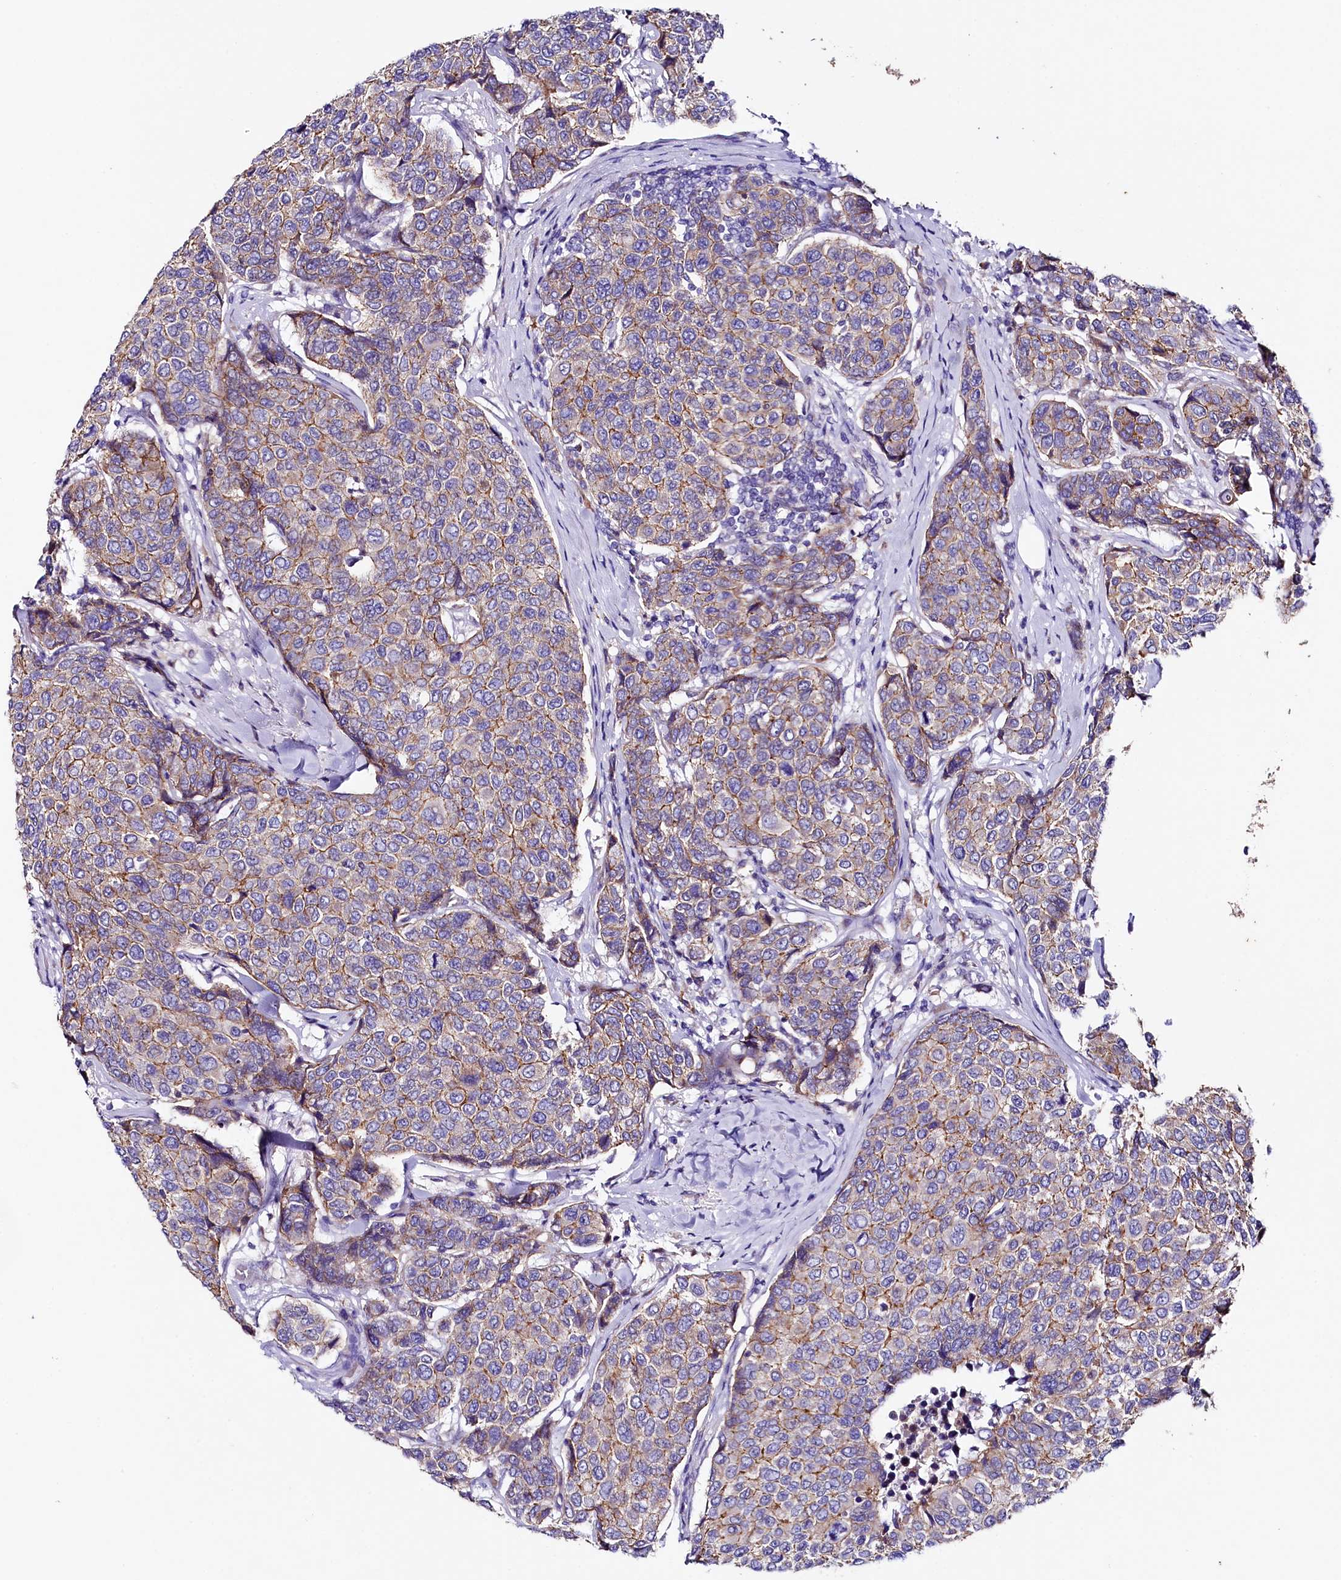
{"staining": {"intensity": "moderate", "quantity": "25%-75%", "location": "cytoplasmic/membranous"}, "tissue": "breast cancer", "cell_type": "Tumor cells", "image_type": "cancer", "snomed": [{"axis": "morphology", "description": "Duct carcinoma"}, {"axis": "topography", "description": "Breast"}], "caption": "Immunohistochemistry (IHC) photomicrograph of neoplastic tissue: human invasive ductal carcinoma (breast) stained using immunohistochemistry (IHC) exhibits medium levels of moderate protein expression localized specifically in the cytoplasmic/membranous of tumor cells, appearing as a cytoplasmic/membranous brown color.", "gene": "SACM1L", "patient": {"sex": "female", "age": 55}}